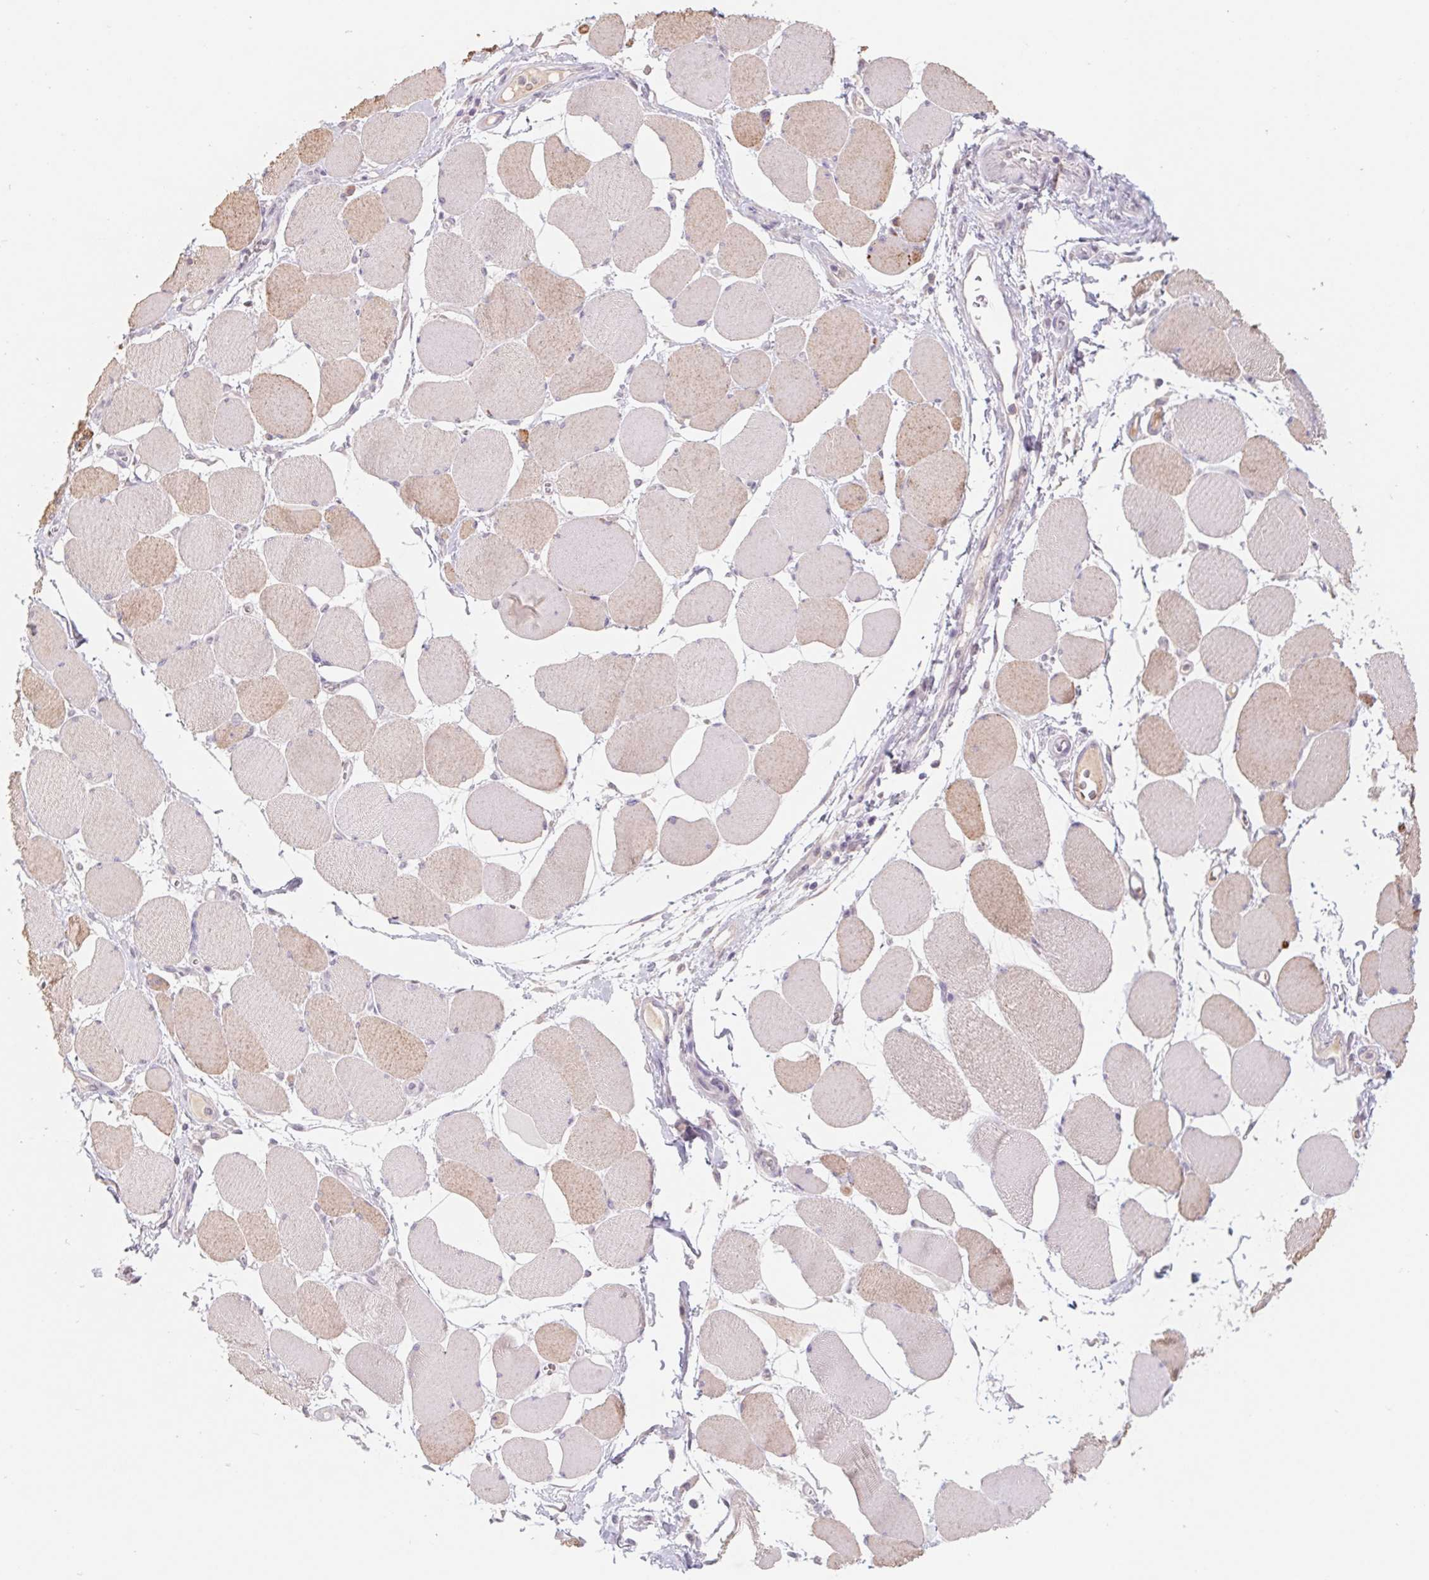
{"staining": {"intensity": "weak", "quantity": "25%-75%", "location": "cytoplasmic/membranous"}, "tissue": "skeletal muscle", "cell_type": "Myocytes", "image_type": "normal", "snomed": [{"axis": "morphology", "description": "Normal tissue, NOS"}, {"axis": "topography", "description": "Skeletal muscle"}], "caption": "Myocytes demonstrate low levels of weak cytoplasmic/membranous staining in about 25%-75% of cells in unremarkable skeletal muscle. (Brightfield microscopy of DAB IHC at high magnification).", "gene": "PNMA8B", "patient": {"sex": "female", "age": 75}}